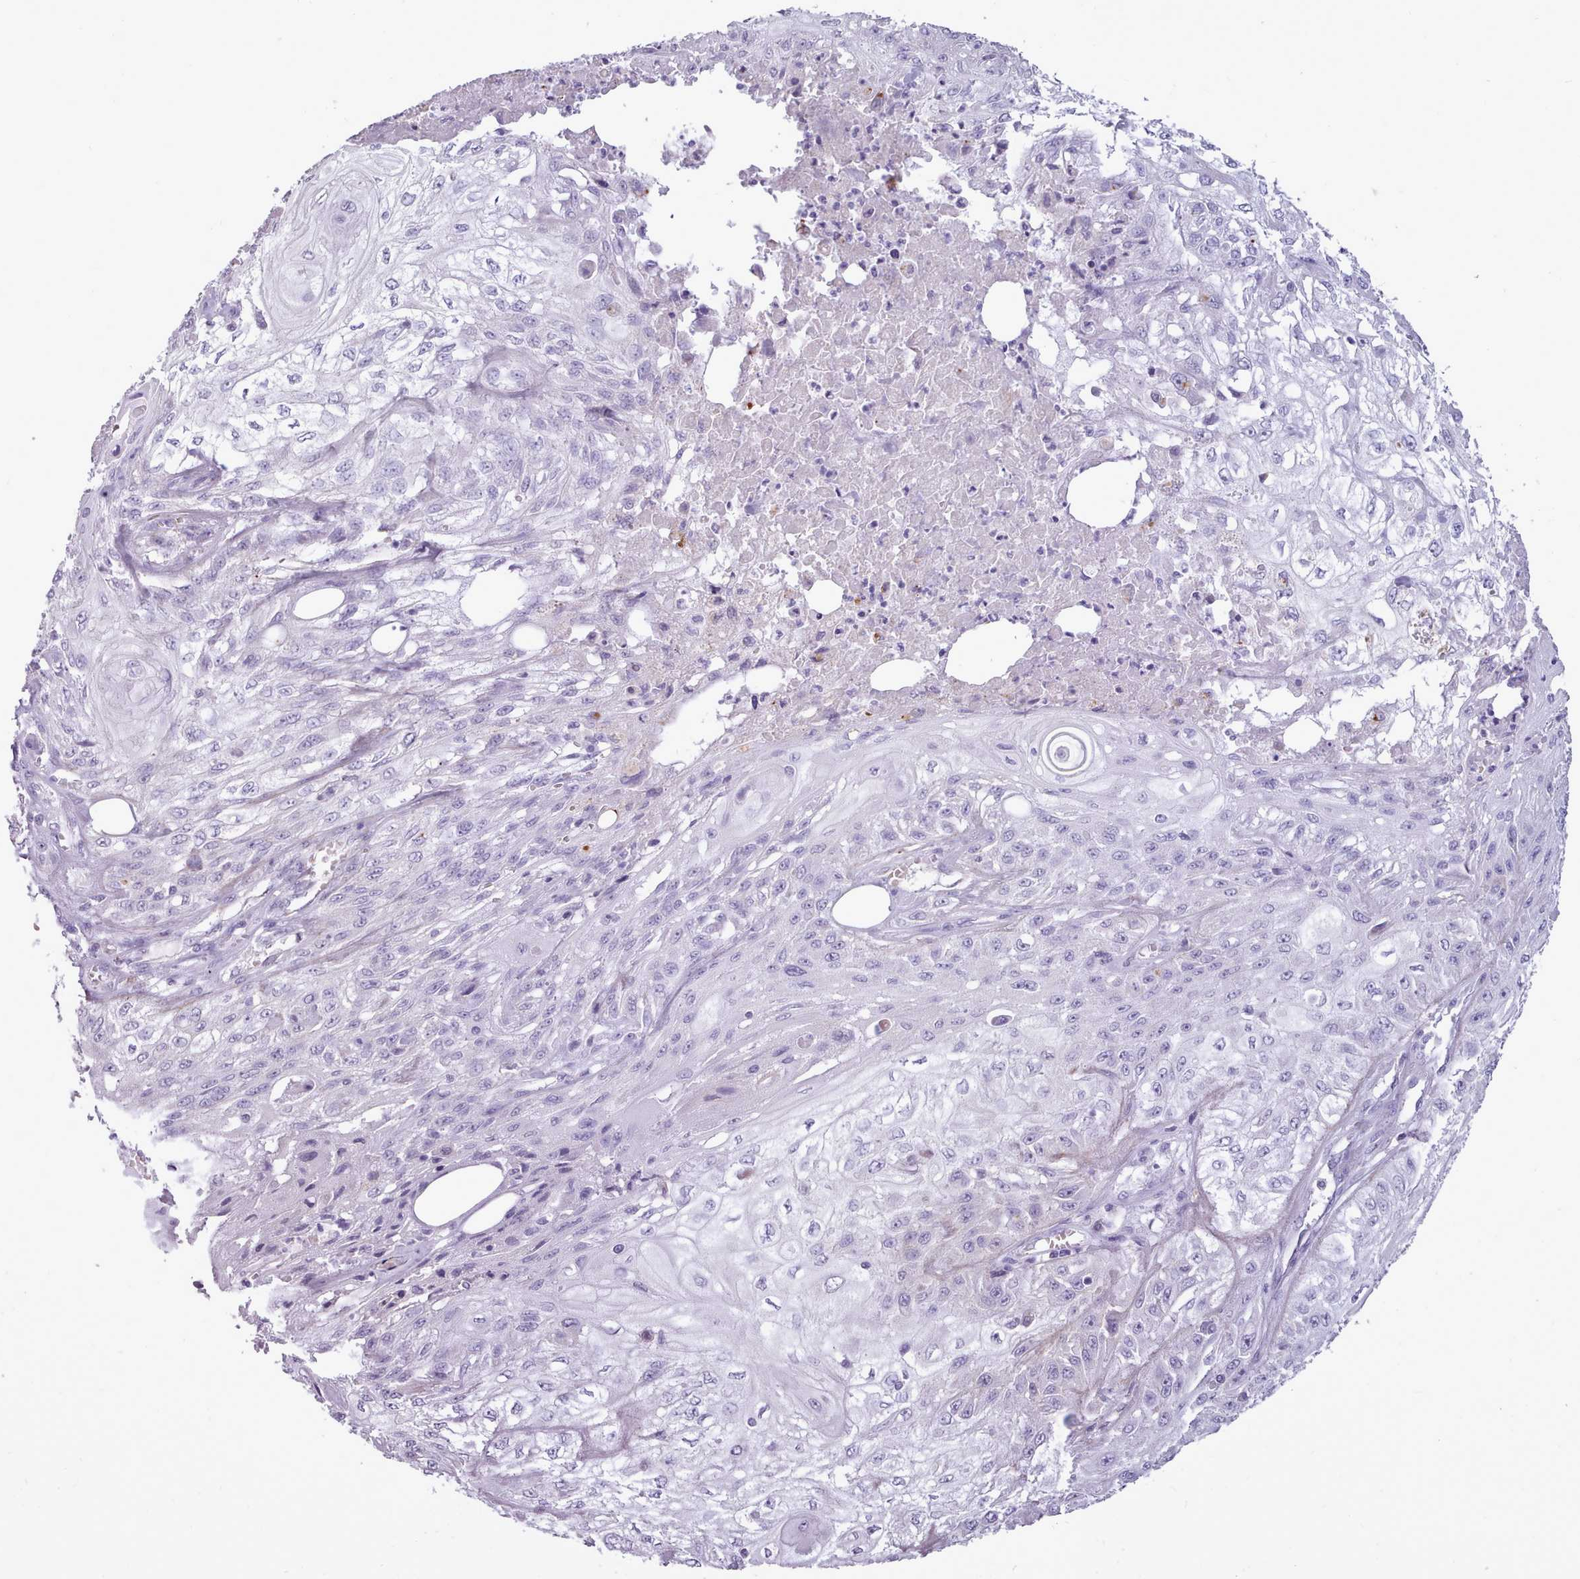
{"staining": {"intensity": "negative", "quantity": "none", "location": "none"}, "tissue": "skin cancer", "cell_type": "Tumor cells", "image_type": "cancer", "snomed": [{"axis": "morphology", "description": "Squamous cell carcinoma, NOS"}, {"axis": "morphology", "description": "Squamous cell carcinoma, metastatic, NOS"}, {"axis": "topography", "description": "Skin"}, {"axis": "topography", "description": "Lymph node"}], "caption": "High magnification brightfield microscopy of skin metastatic squamous cell carcinoma stained with DAB (brown) and counterstained with hematoxylin (blue): tumor cells show no significant positivity. (Stains: DAB (3,3'-diaminobenzidine) immunohistochemistry (IHC) with hematoxylin counter stain, Microscopy: brightfield microscopy at high magnification).", "gene": "ATRAID", "patient": {"sex": "male", "age": 75}}